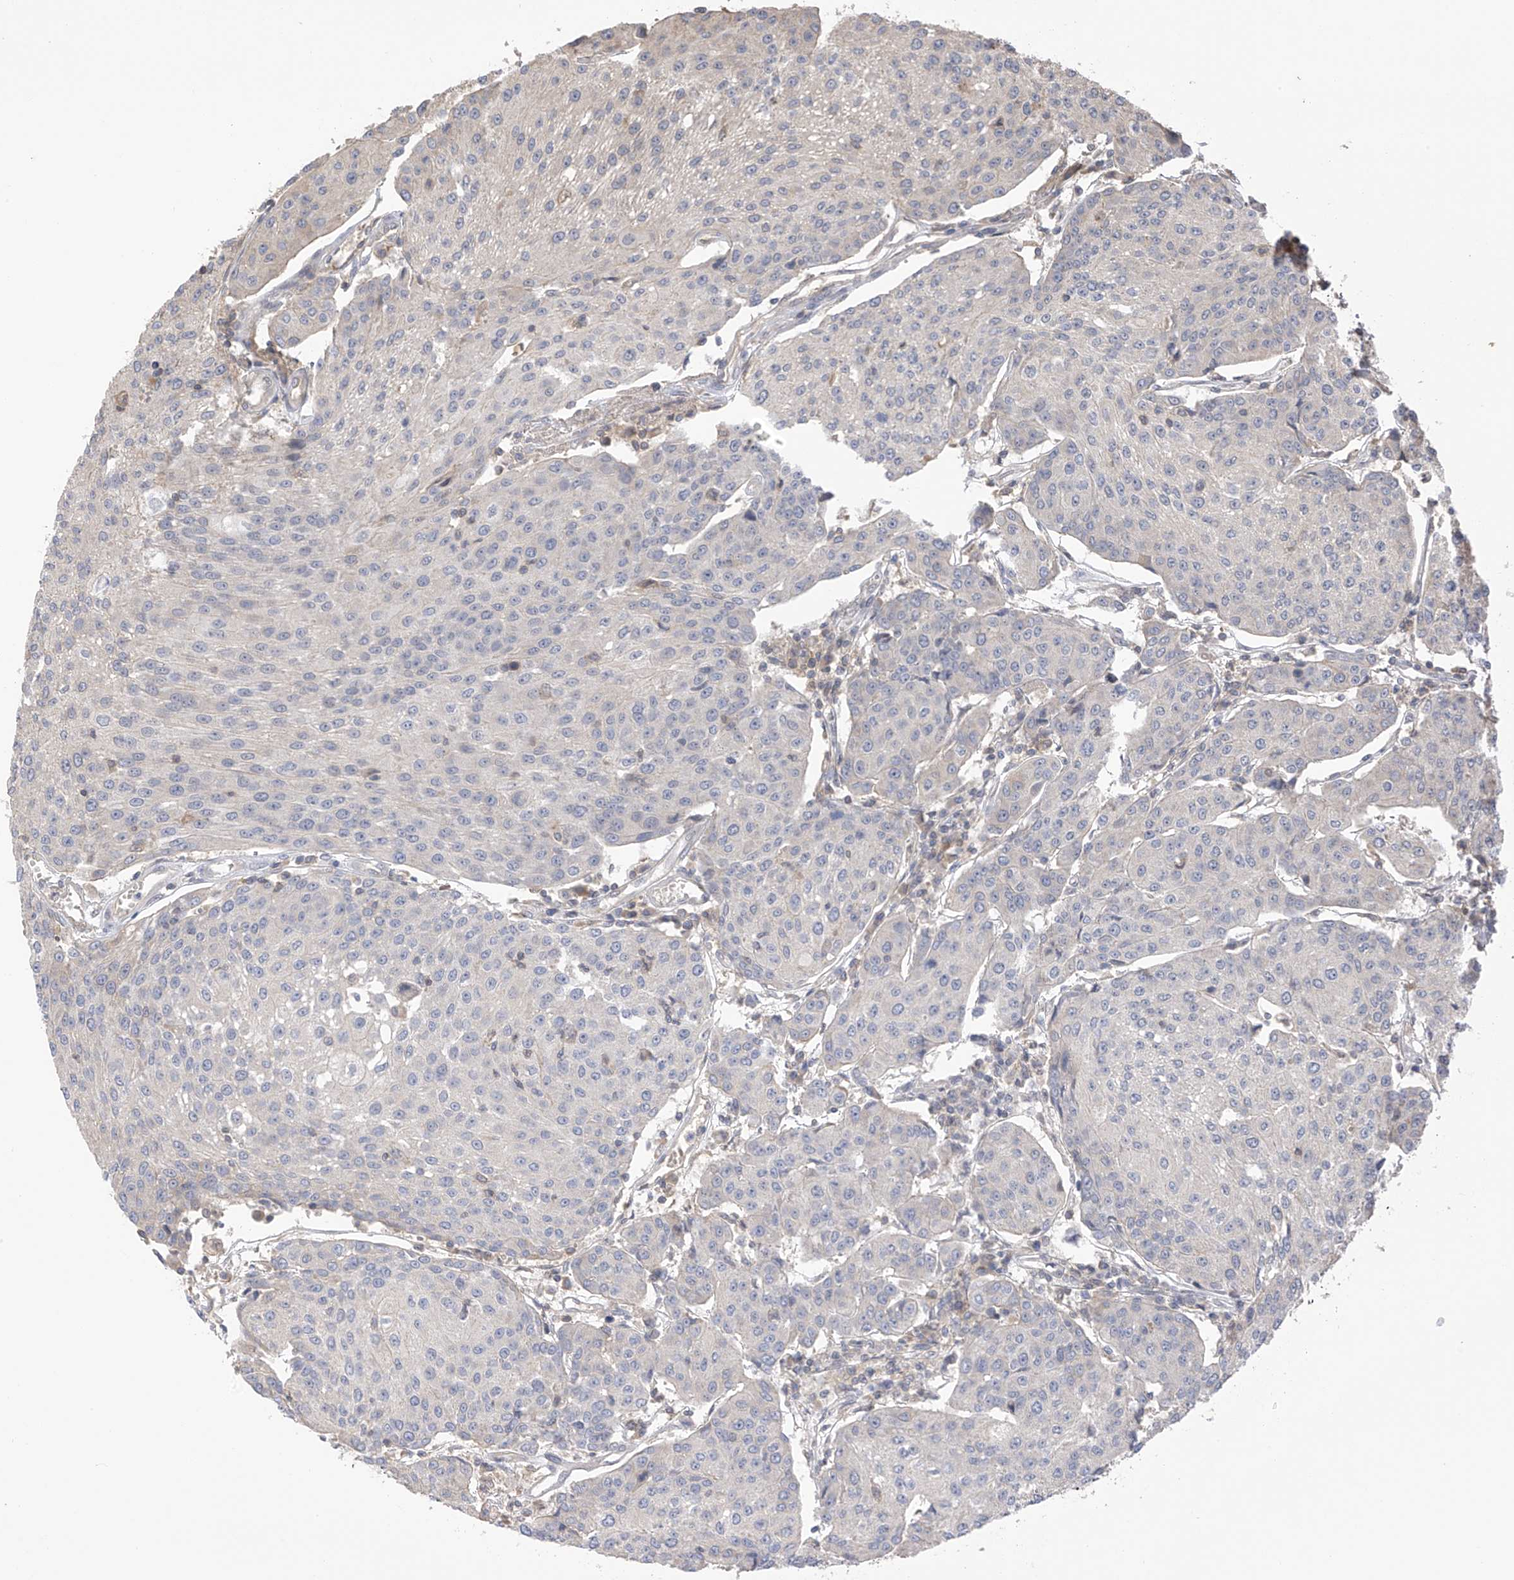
{"staining": {"intensity": "negative", "quantity": "none", "location": "none"}, "tissue": "urothelial cancer", "cell_type": "Tumor cells", "image_type": "cancer", "snomed": [{"axis": "morphology", "description": "Urothelial carcinoma, High grade"}, {"axis": "topography", "description": "Urinary bladder"}], "caption": "An immunohistochemistry photomicrograph of urothelial cancer is shown. There is no staining in tumor cells of urothelial cancer. Brightfield microscopy of IHC stained with DAB (brown) and hematoxylin (blue), captured at high magnification.", "gene": "REC8", "patient": {"sex": "female", "age": 85}}